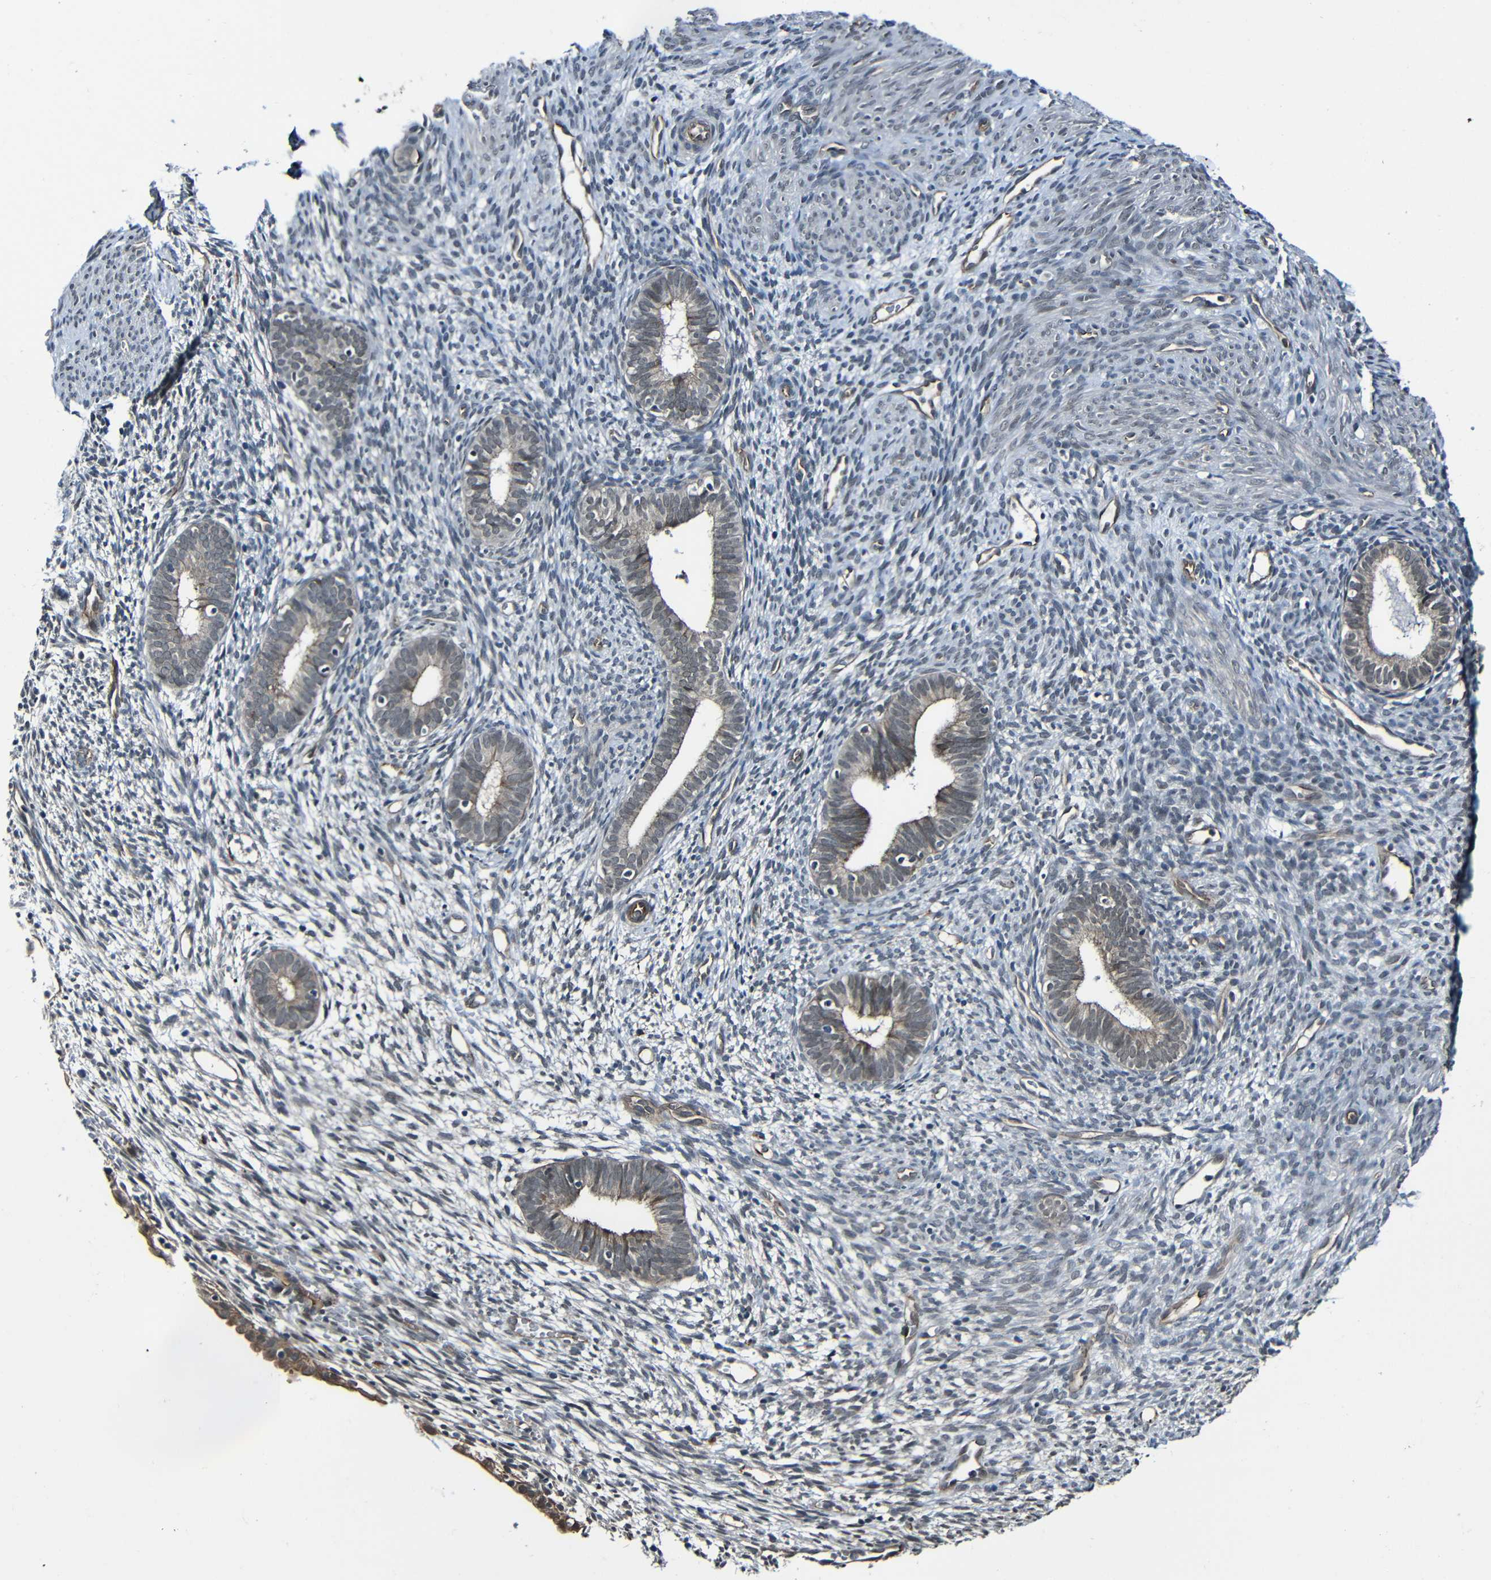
{"staining": {"intensity": "negative", "quantity": "none", "location": "none"}, "tissue": "endometrium", "cell_type": "Cells in endometrial stroma", "image_type": "normal", "snomed": [{"axis": "morphology", "description": "Normal tissue, NOS"}, {"axis": "morphology", "description": "Adenocarcinoma, NOS"}, {"axis": "topography", "description": "Endometrium"}, {"axis": "topography", "description": "Ovary"}], "caption": "Immunohistochemistry image of normal endometrium: endometrium stained with DAB (3,3'-diaminobenzidine) shows no significant protein staining in cells in endometrial stroma.", "gene": "LGR5", "patient": {"sex": "female", "age": 68}}